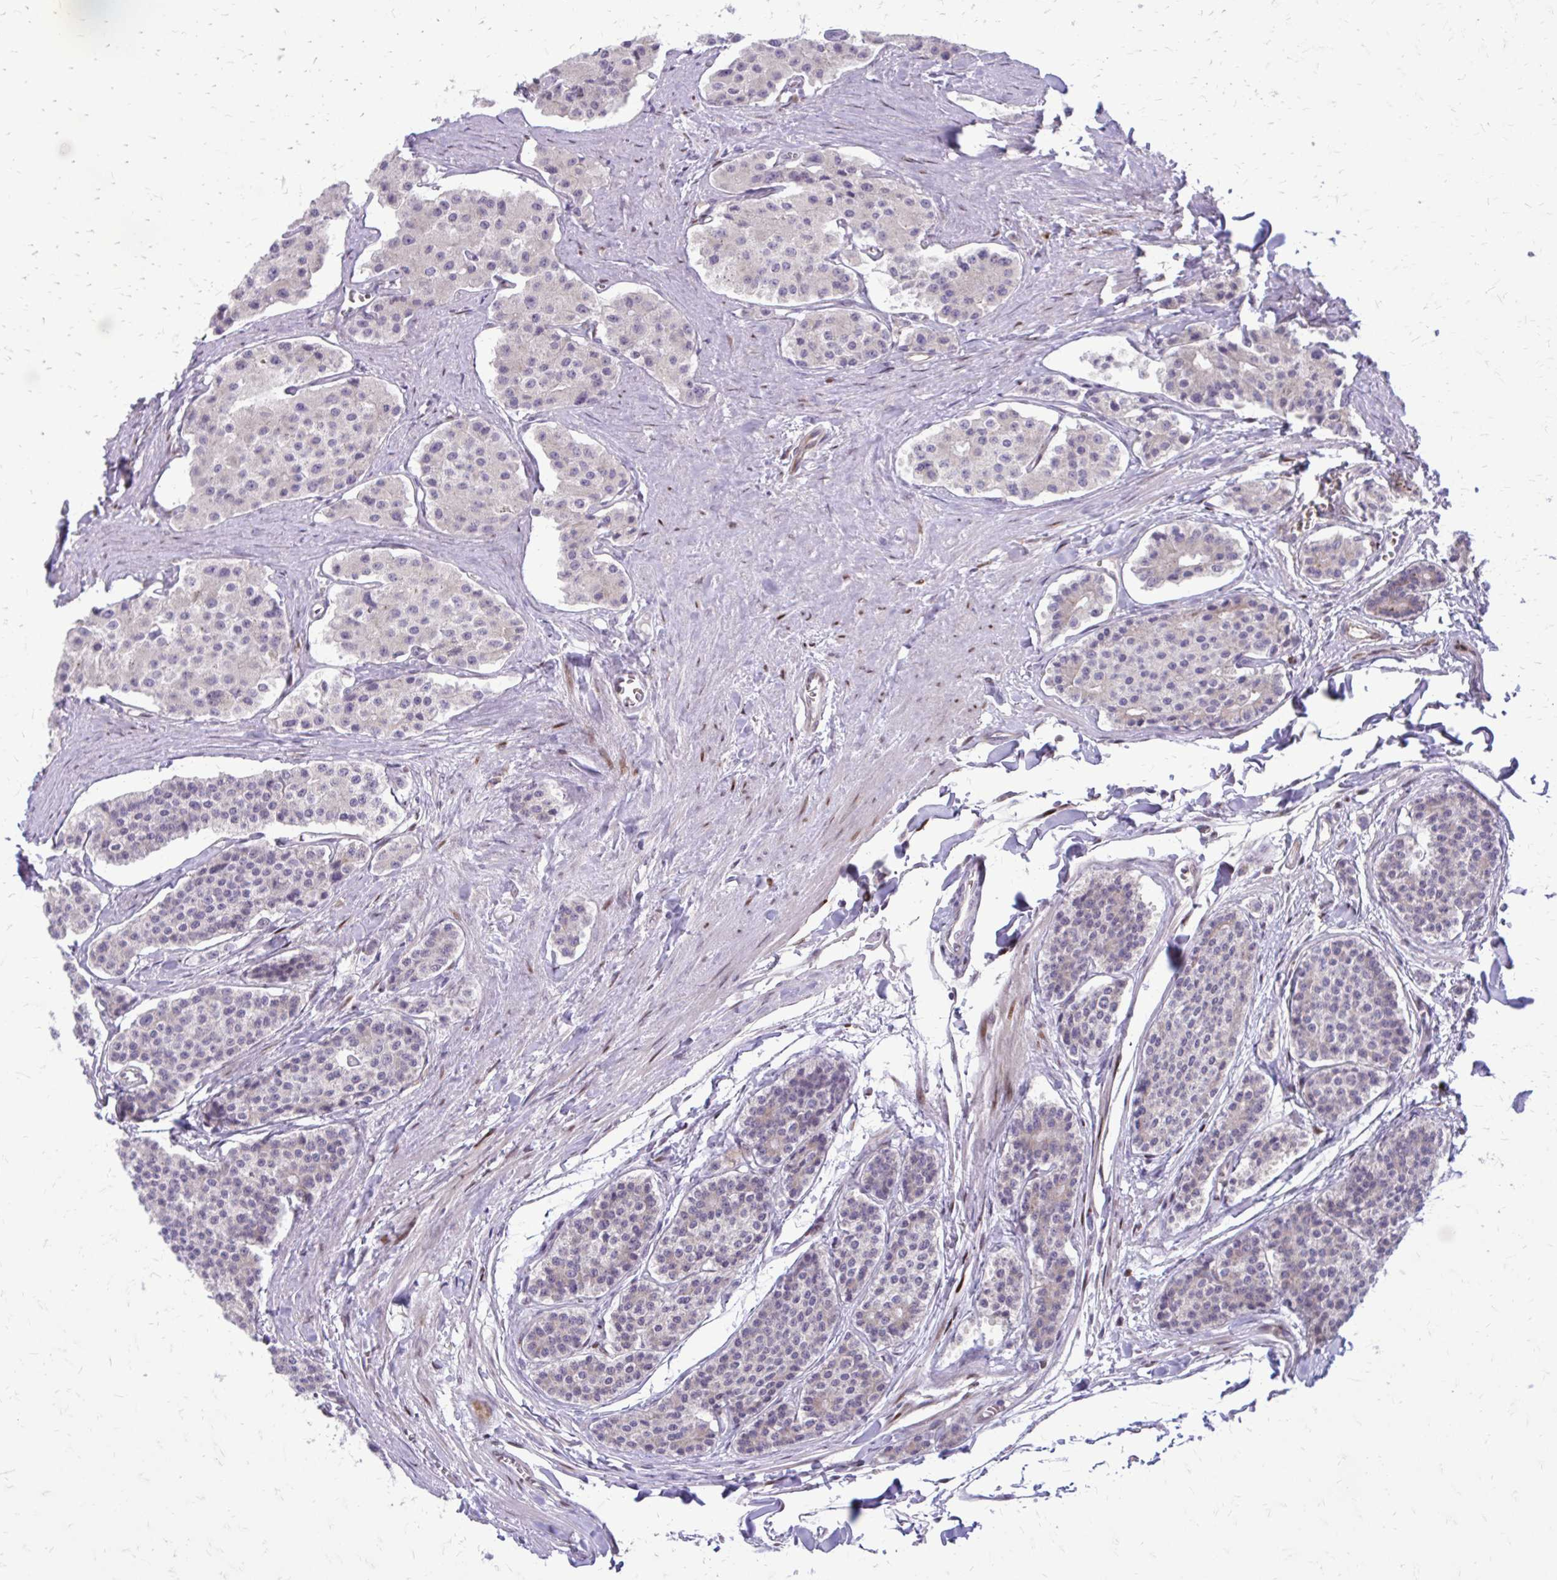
{"staining": {"intensity": "negative", "quantity": "none", "location": "none"}, "tissue": "carcinoid", "cell_type": "Tumor cells", "image_type": "cancer", "snomed": [{"axis": "morphology", "description": "Carcinoid, malignant, NOS"}, {"axis": "topography", "description": "Small intestine"}], "caption": "High power microscopy micrograph of an immunohistochemistry histopathology image of carcinoid (malignant), revealing no significant expression in tumor cells.", "gene": "PPDPFL", "patient": {"sex": "female", "age": 65}}